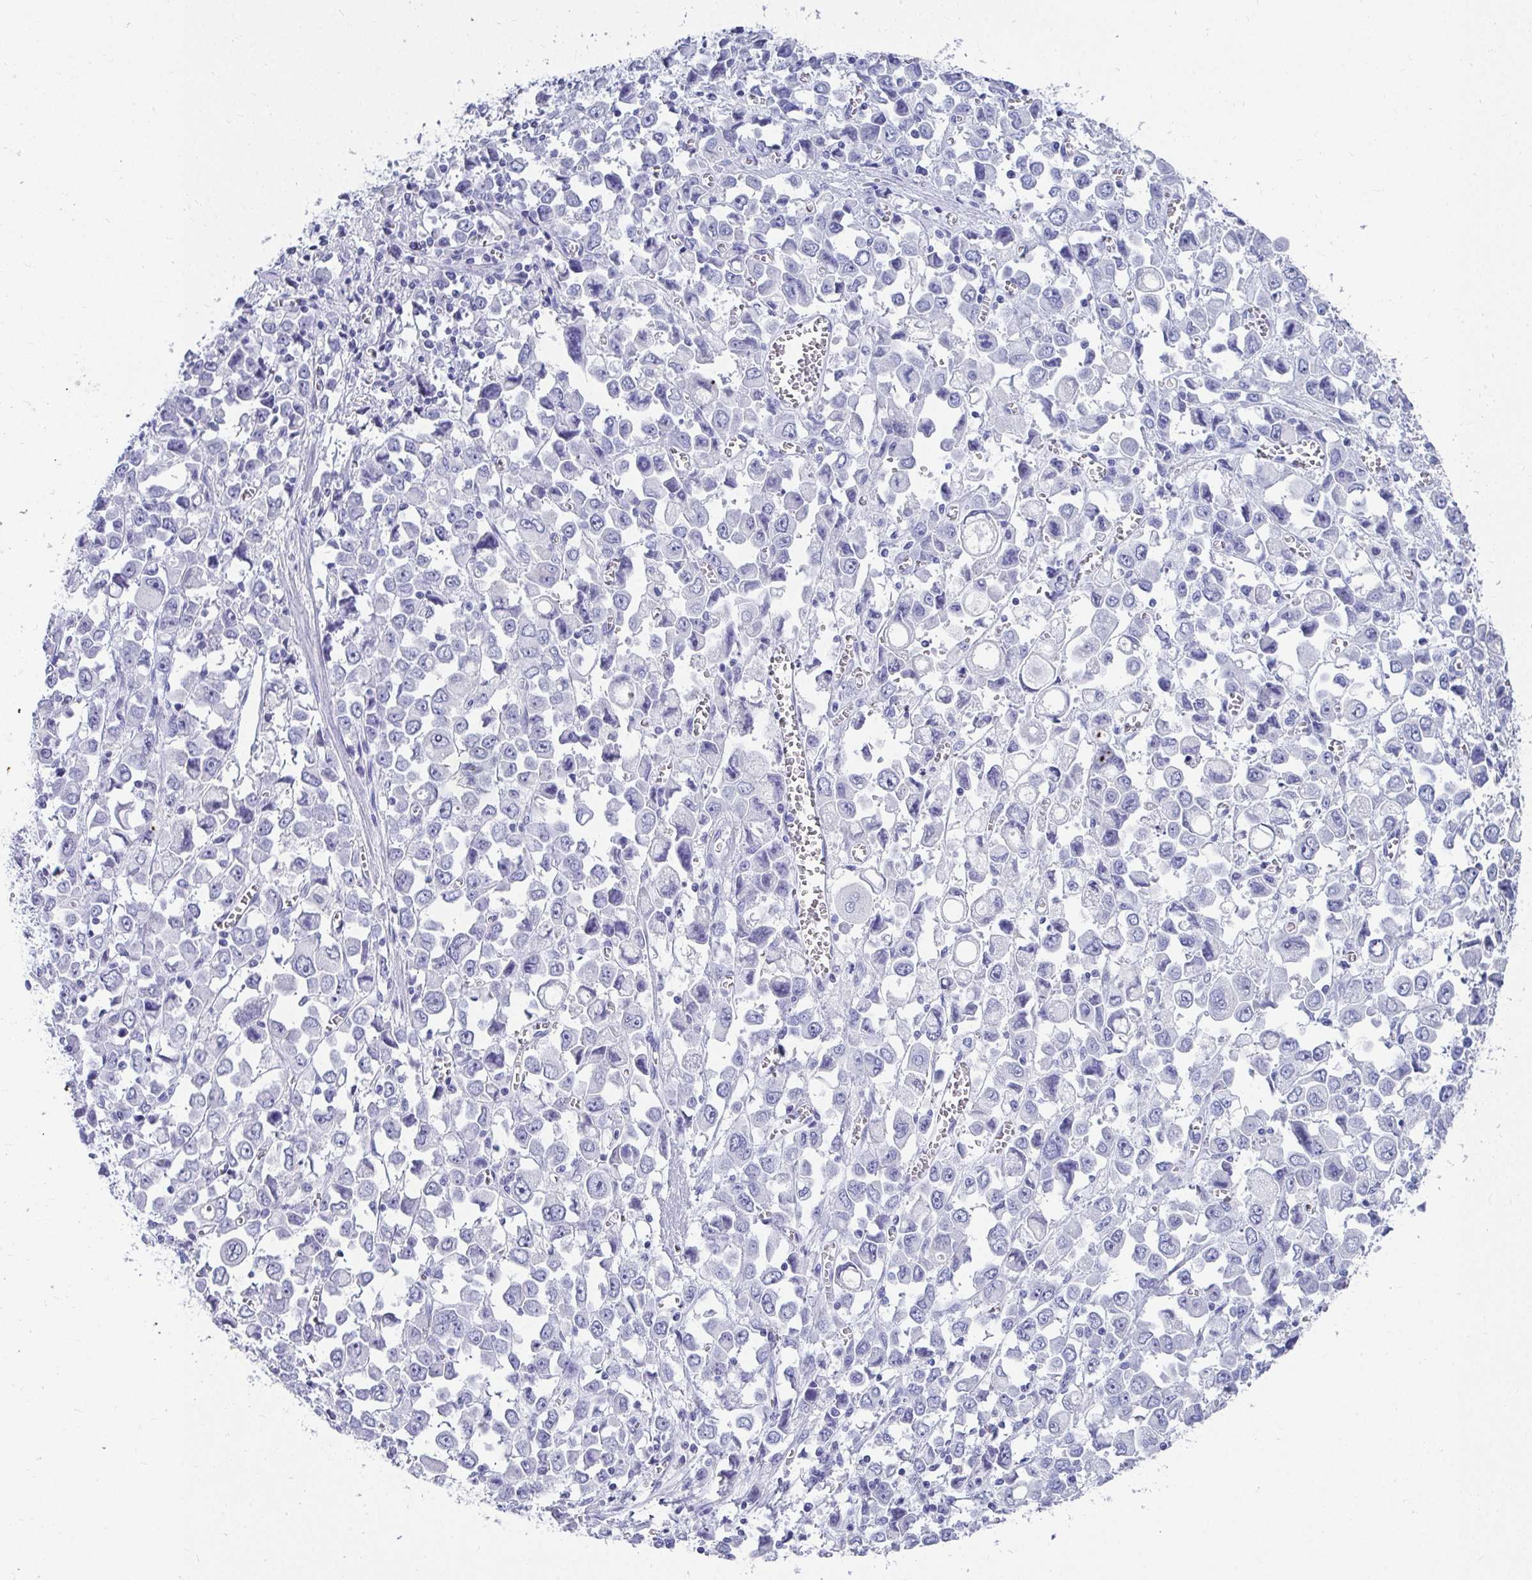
{"staining": {"intensity": "negative", "quantity": "none", "location": "none"}, "tissue": "stomach cancer", "cell_type": "Tumor cells", "image_type": "cancer", "snomed": [{"axis": "morphology", "description": "Adenocarcinoma, NOS"}, {"axis": "topography", "description": "Stomach, upper"}], "caption": "This is an immunohistochemistry micrograph of human adenocarcinoma (stomach). There is no expression in tumor cells.", "gene": "DPEP3", "patient": {"sex": "male", "age": 70}}